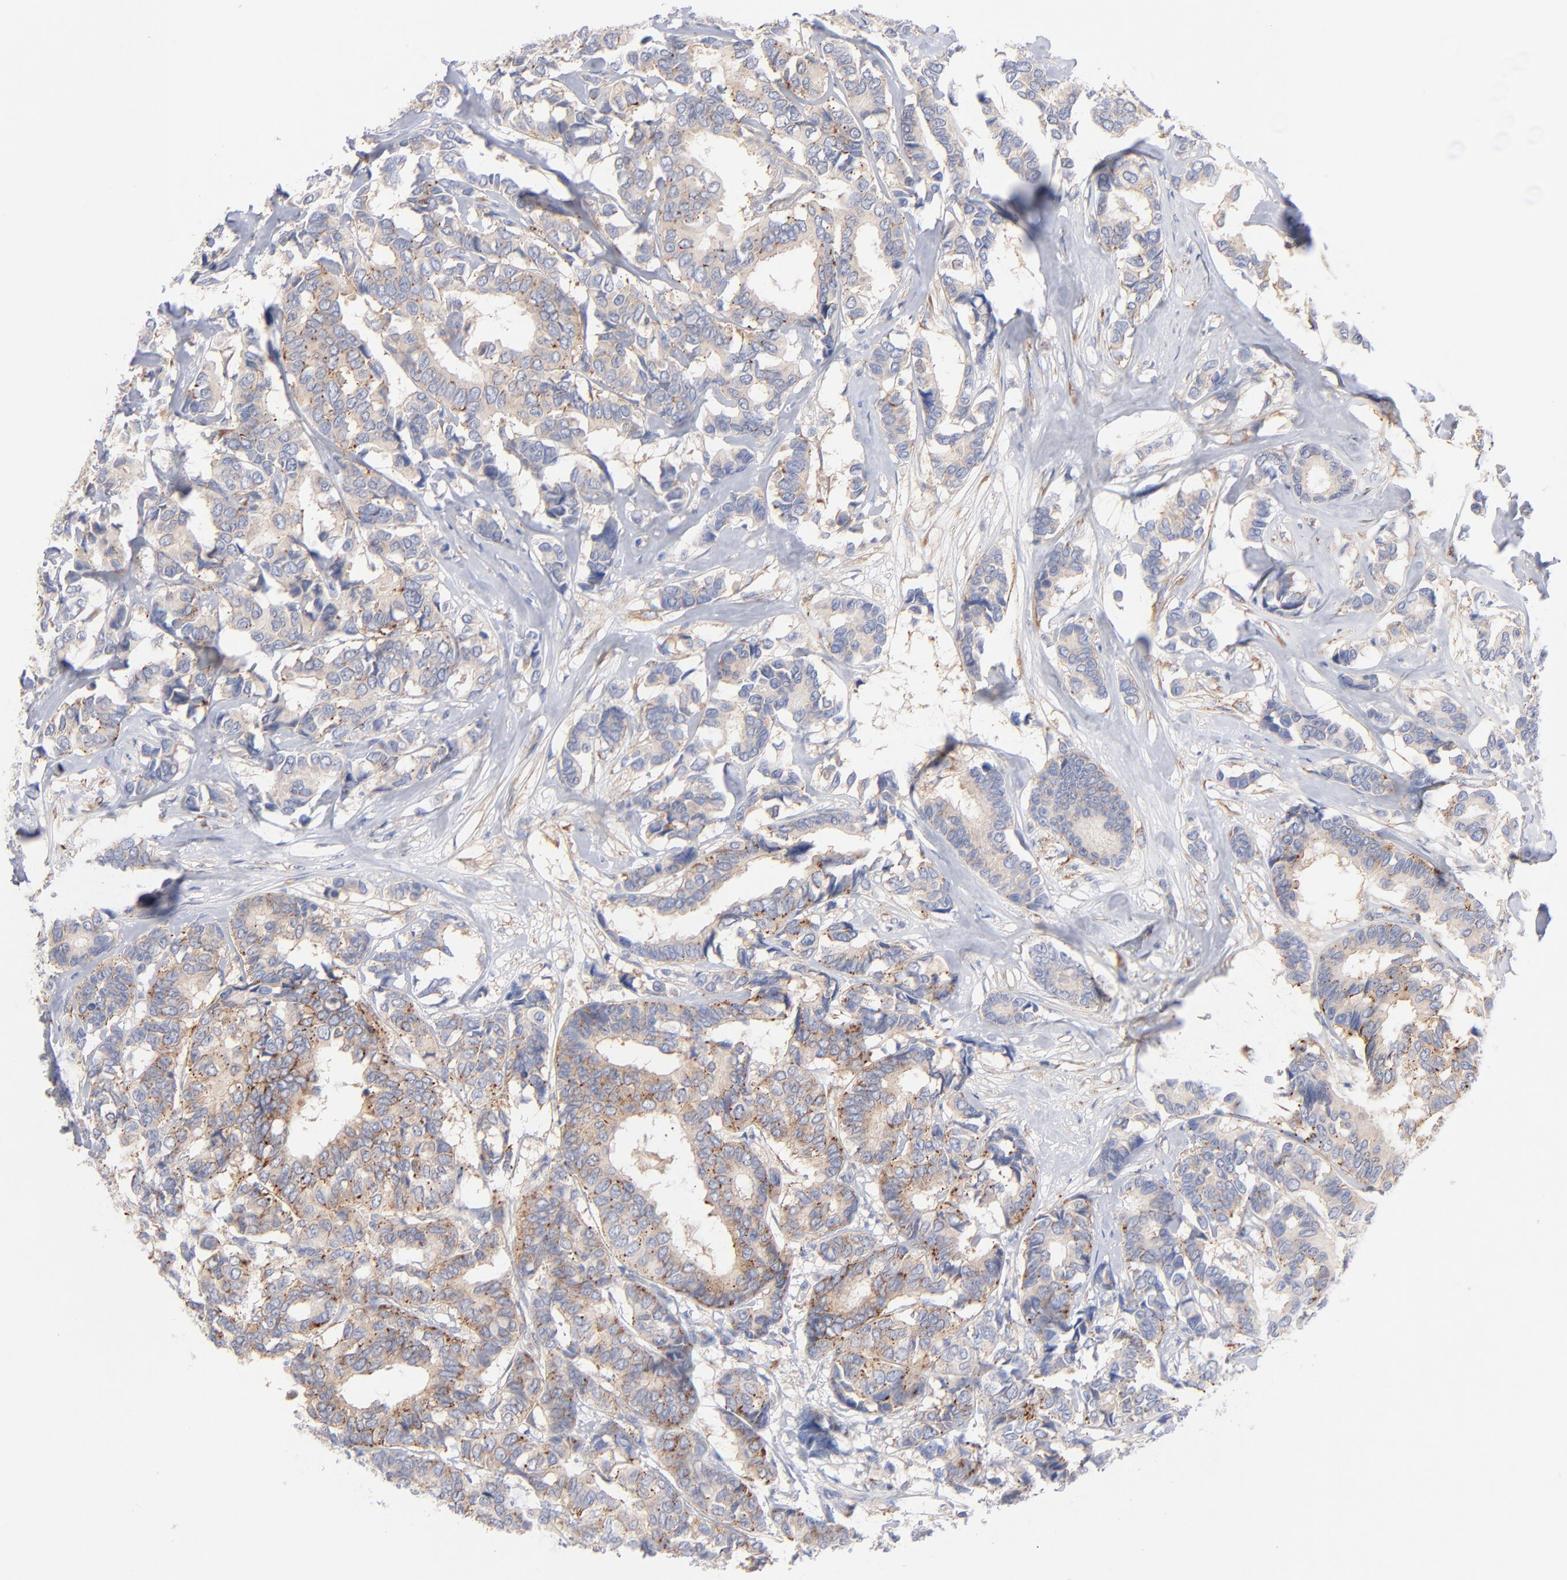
{"staining": {"intensity": "weak", "quantity": ">75%", "location": "cytoplasmic/membranous"}, "tissue": "breast cancer", "cell_type": "Tumor cells", "image_type": "cancer", "snomed": [{"axis": "morphology", "description": "Duct carcinoma"}, {"axis": "topography", "description": "Breast"}], "caption": "Brown immunohistochemical staining in intraductal carcinoma (breast) displays weak cytoplasmic/membranous staining in about >75% of tumor cells.", "gene": "SEPTIN6", "patient": {"sex": "female", "age": 87}}